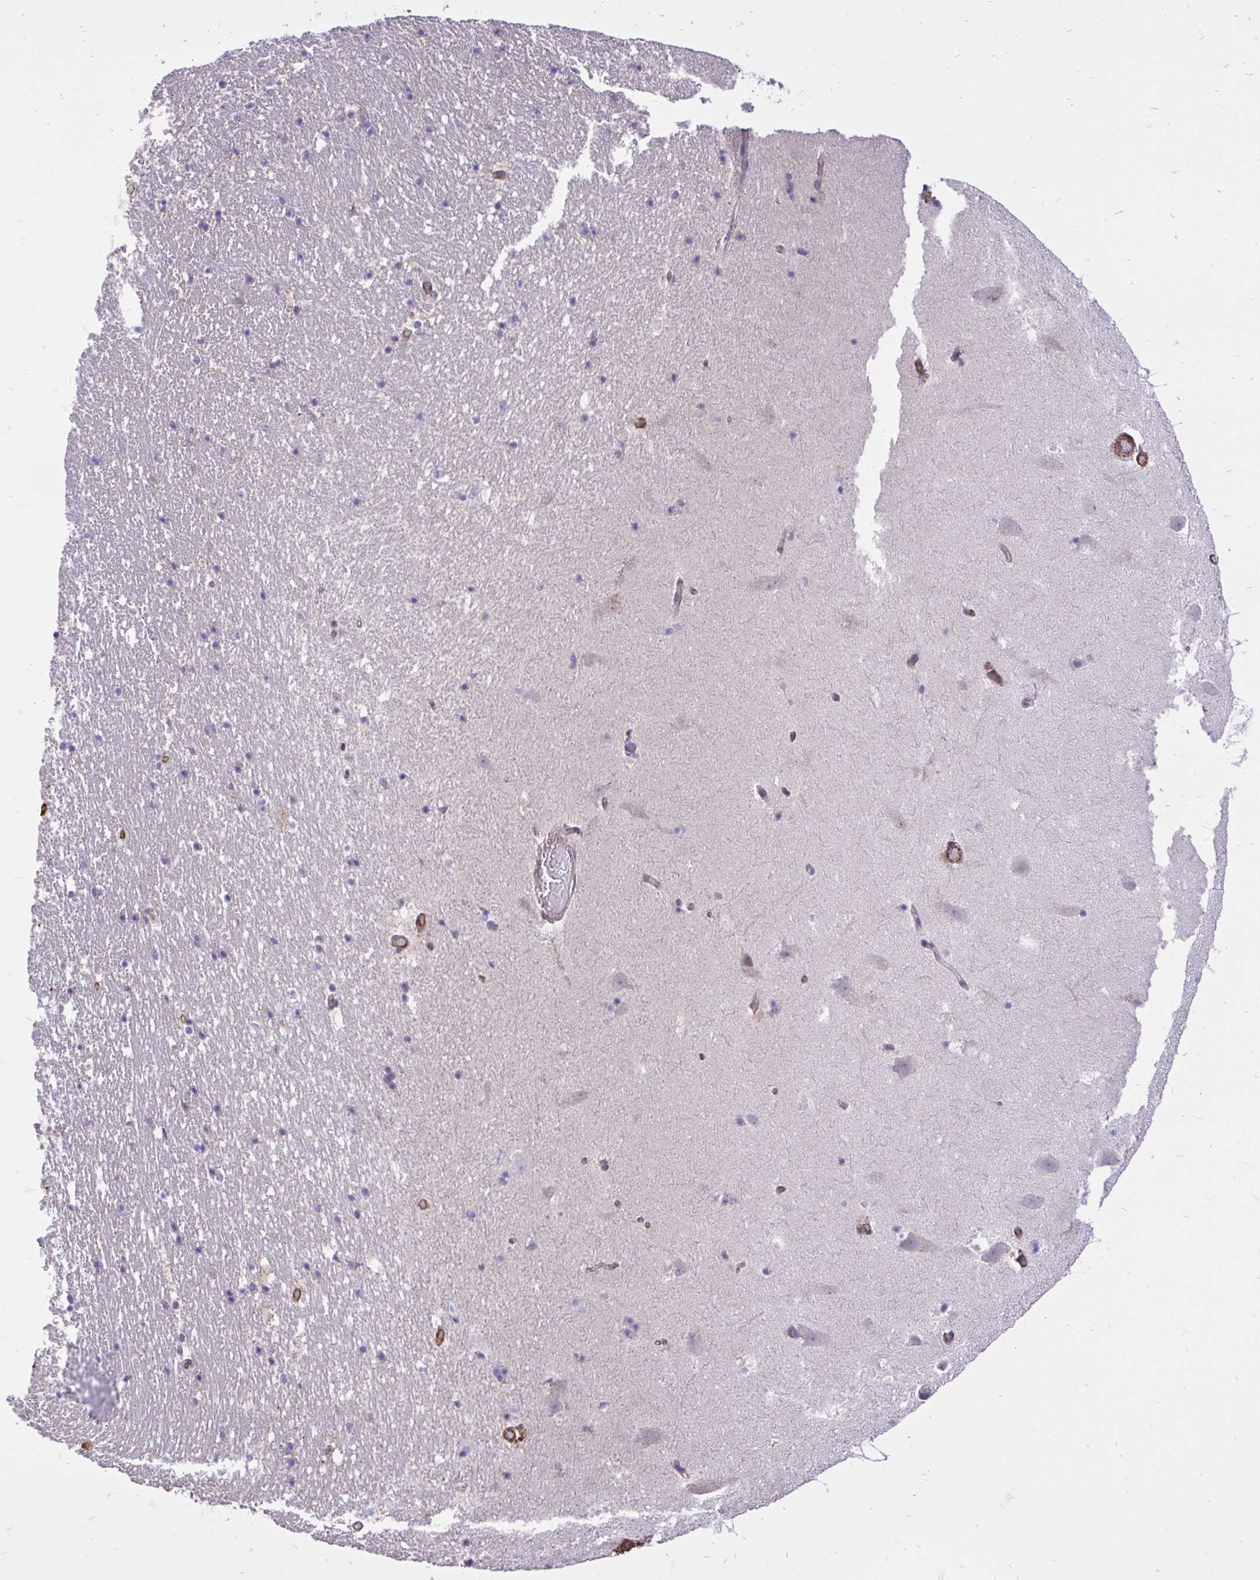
{"staining": {"intensity": "negative", "quantity": "none", "location": "none"}, "tissue": "hippocampus", "cell_type": "Glial cells", "image_type": "normal", "snomed": [{"axis": "morphology", "description": "Normal tissue, NOS"}, {"axis": "topography", "description": "Hippocampus"}], "caption": "IHC histopathology image of normal hippocampus: human hippocampus stained with DAB shows no significant protein staining in glial cells.", "gene": "RNF103", "patient": {"sex": "female", "age": 42}}